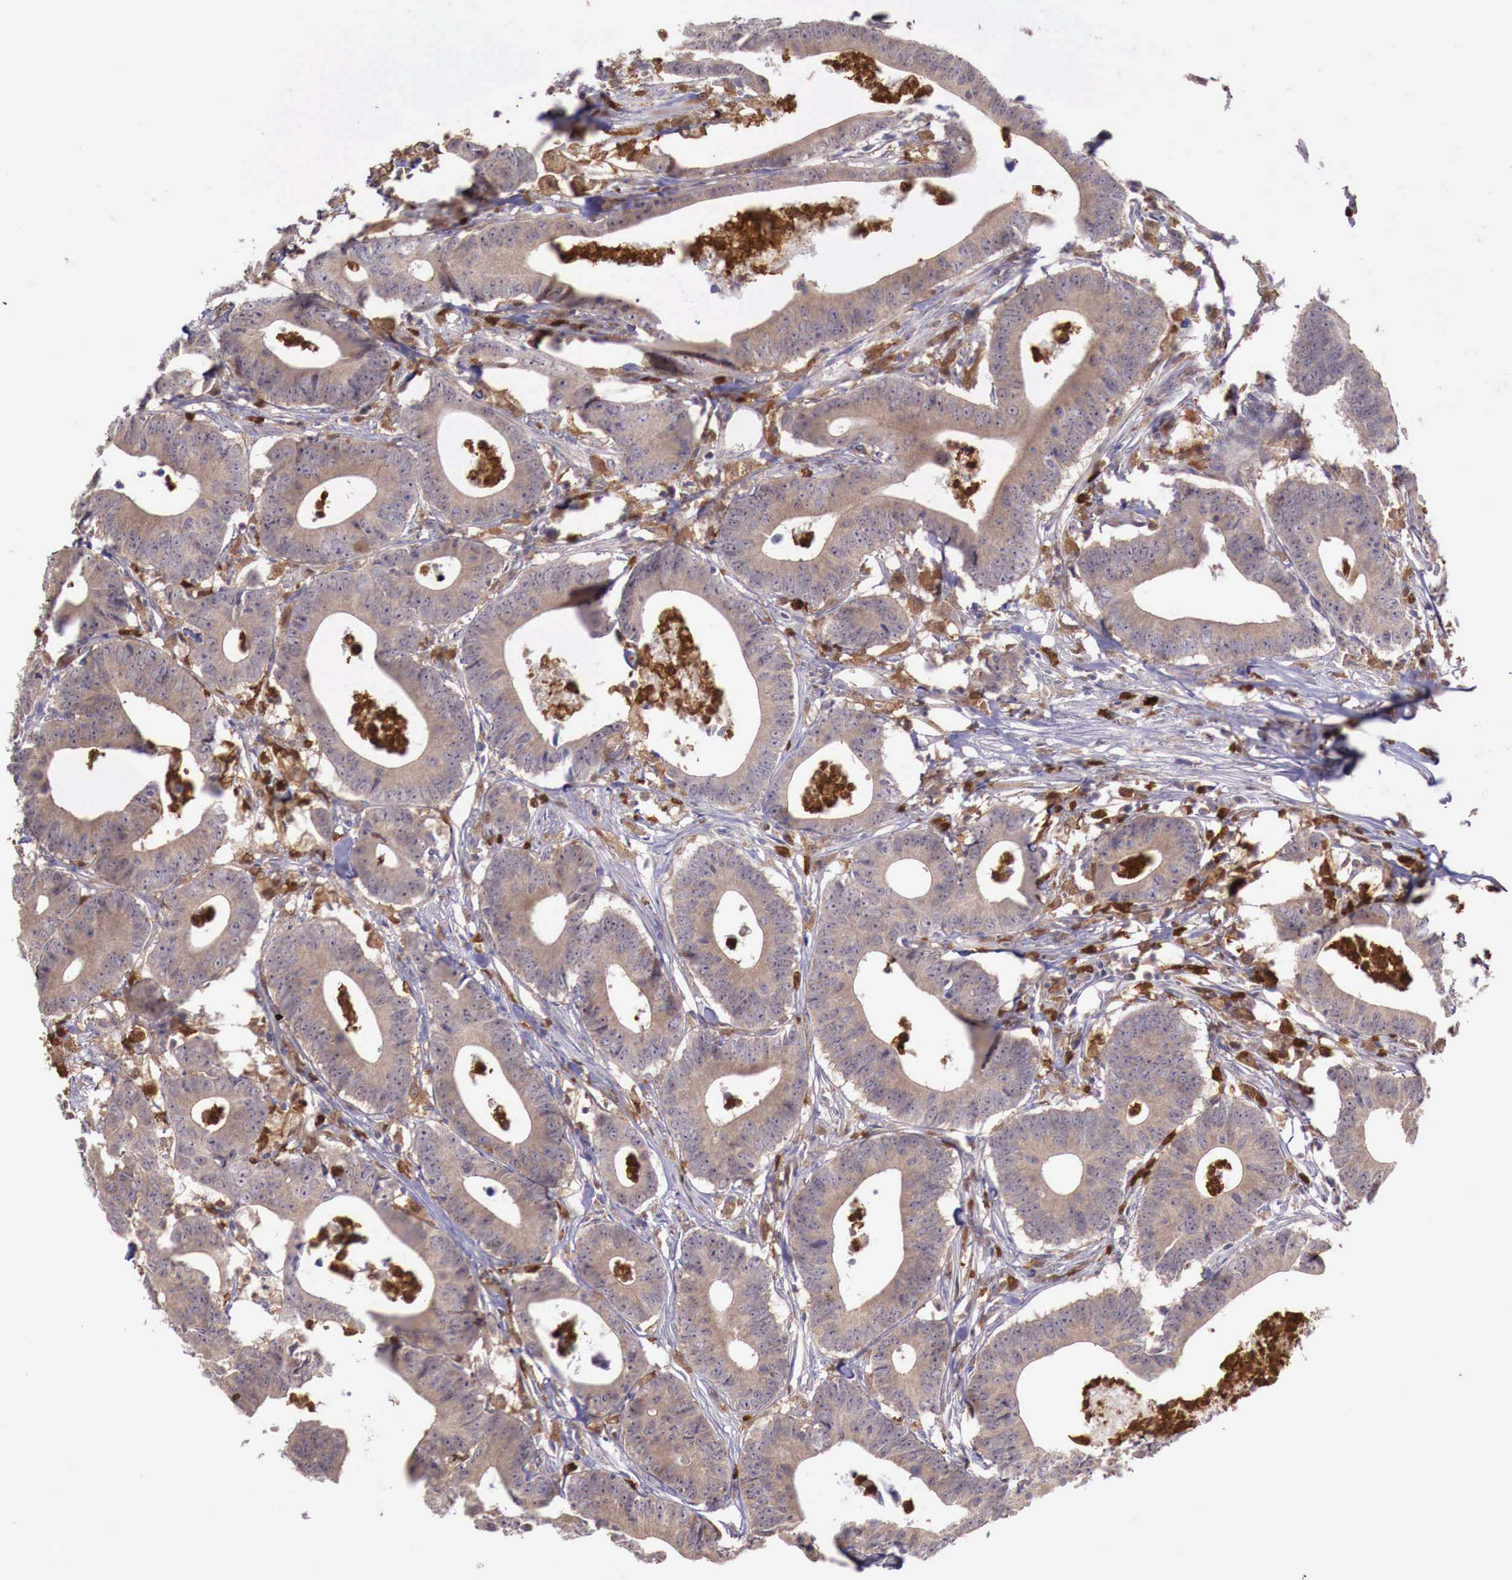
{"staining": {"intensity": "weak", "quantity": ">75%", "location": "cytoplasmic/membranous"}, "tissue": "colorectal cancer", "cell_type": "Tumor cells", "image_type": "cancer", "snomed": [{"axis": "morphology", "description": "Adenocarcinoma, NOS"}, {"axis": "topography", "description": "Colon"}], "caption": "A micrograph of adenocarcinoma (colorectal) stained for a protein reveals weak cytoplasmic/membranous brown staining in tumor cells. Ihc stains the protein of interest in brown and the nuclei are stained blue.", "gene": "GAB2", "patient": {"sex": "male", "age": 55}}